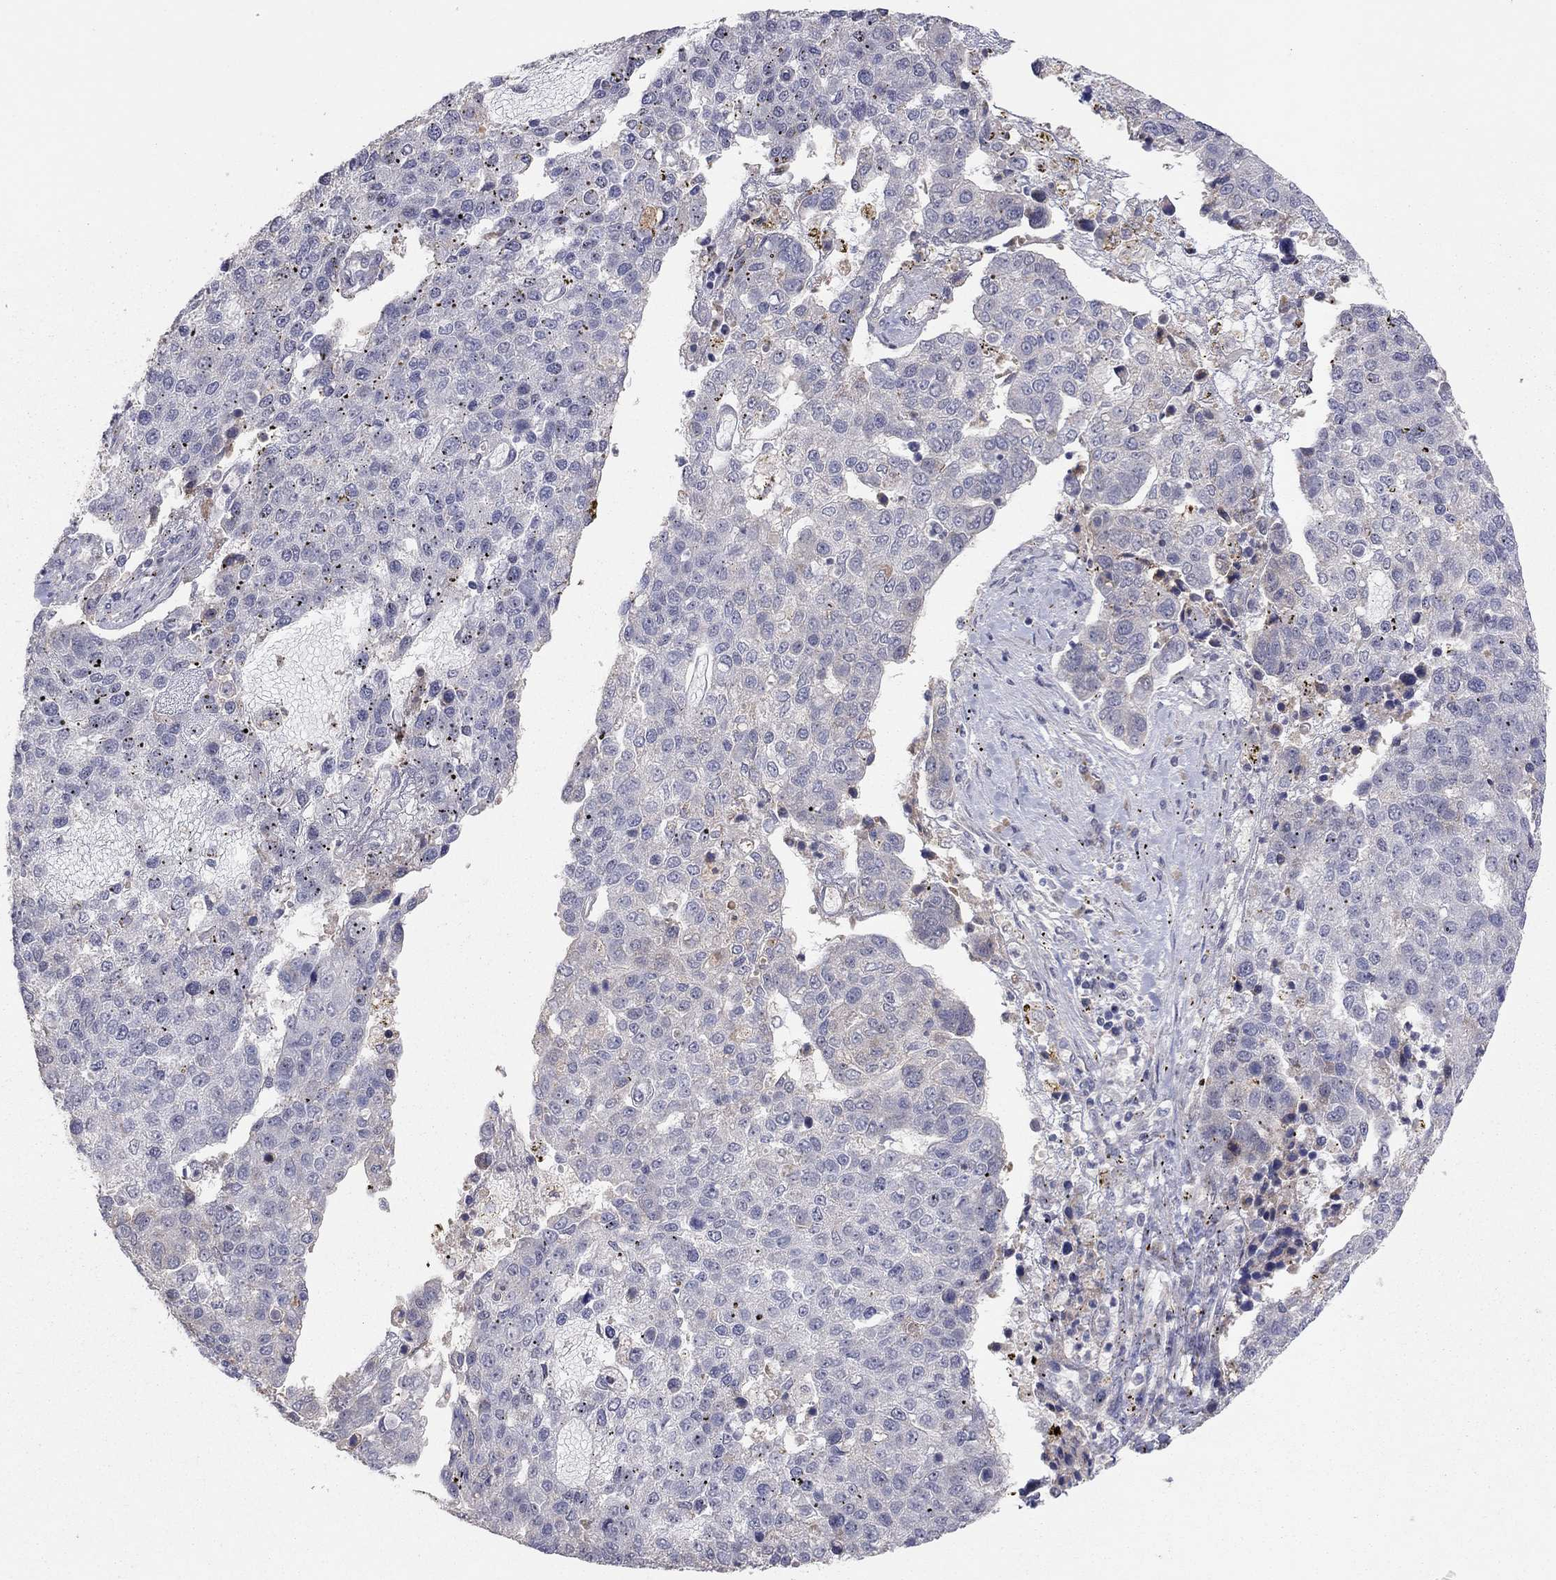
{"staining": {"intensity": "negative", "quantity": "none", "location": "none"}, "tissue": "pancreatic cancer", "cell_type": "Tumor cells", "image_type": "cancer", "snomed": [{"axis": "morphology", "description": "Adenocarcinoma, NOS"}, {"axis": "topography", "description": "Pancreas"}], "caption": "Pancreatic cancer (adenocarcinoma) stained for a protein using immunohistochemistry (IHC) shows no positivity tumor cells.", "gene": "CRACDL", "patient": {"sex": "female", "age": 61}}